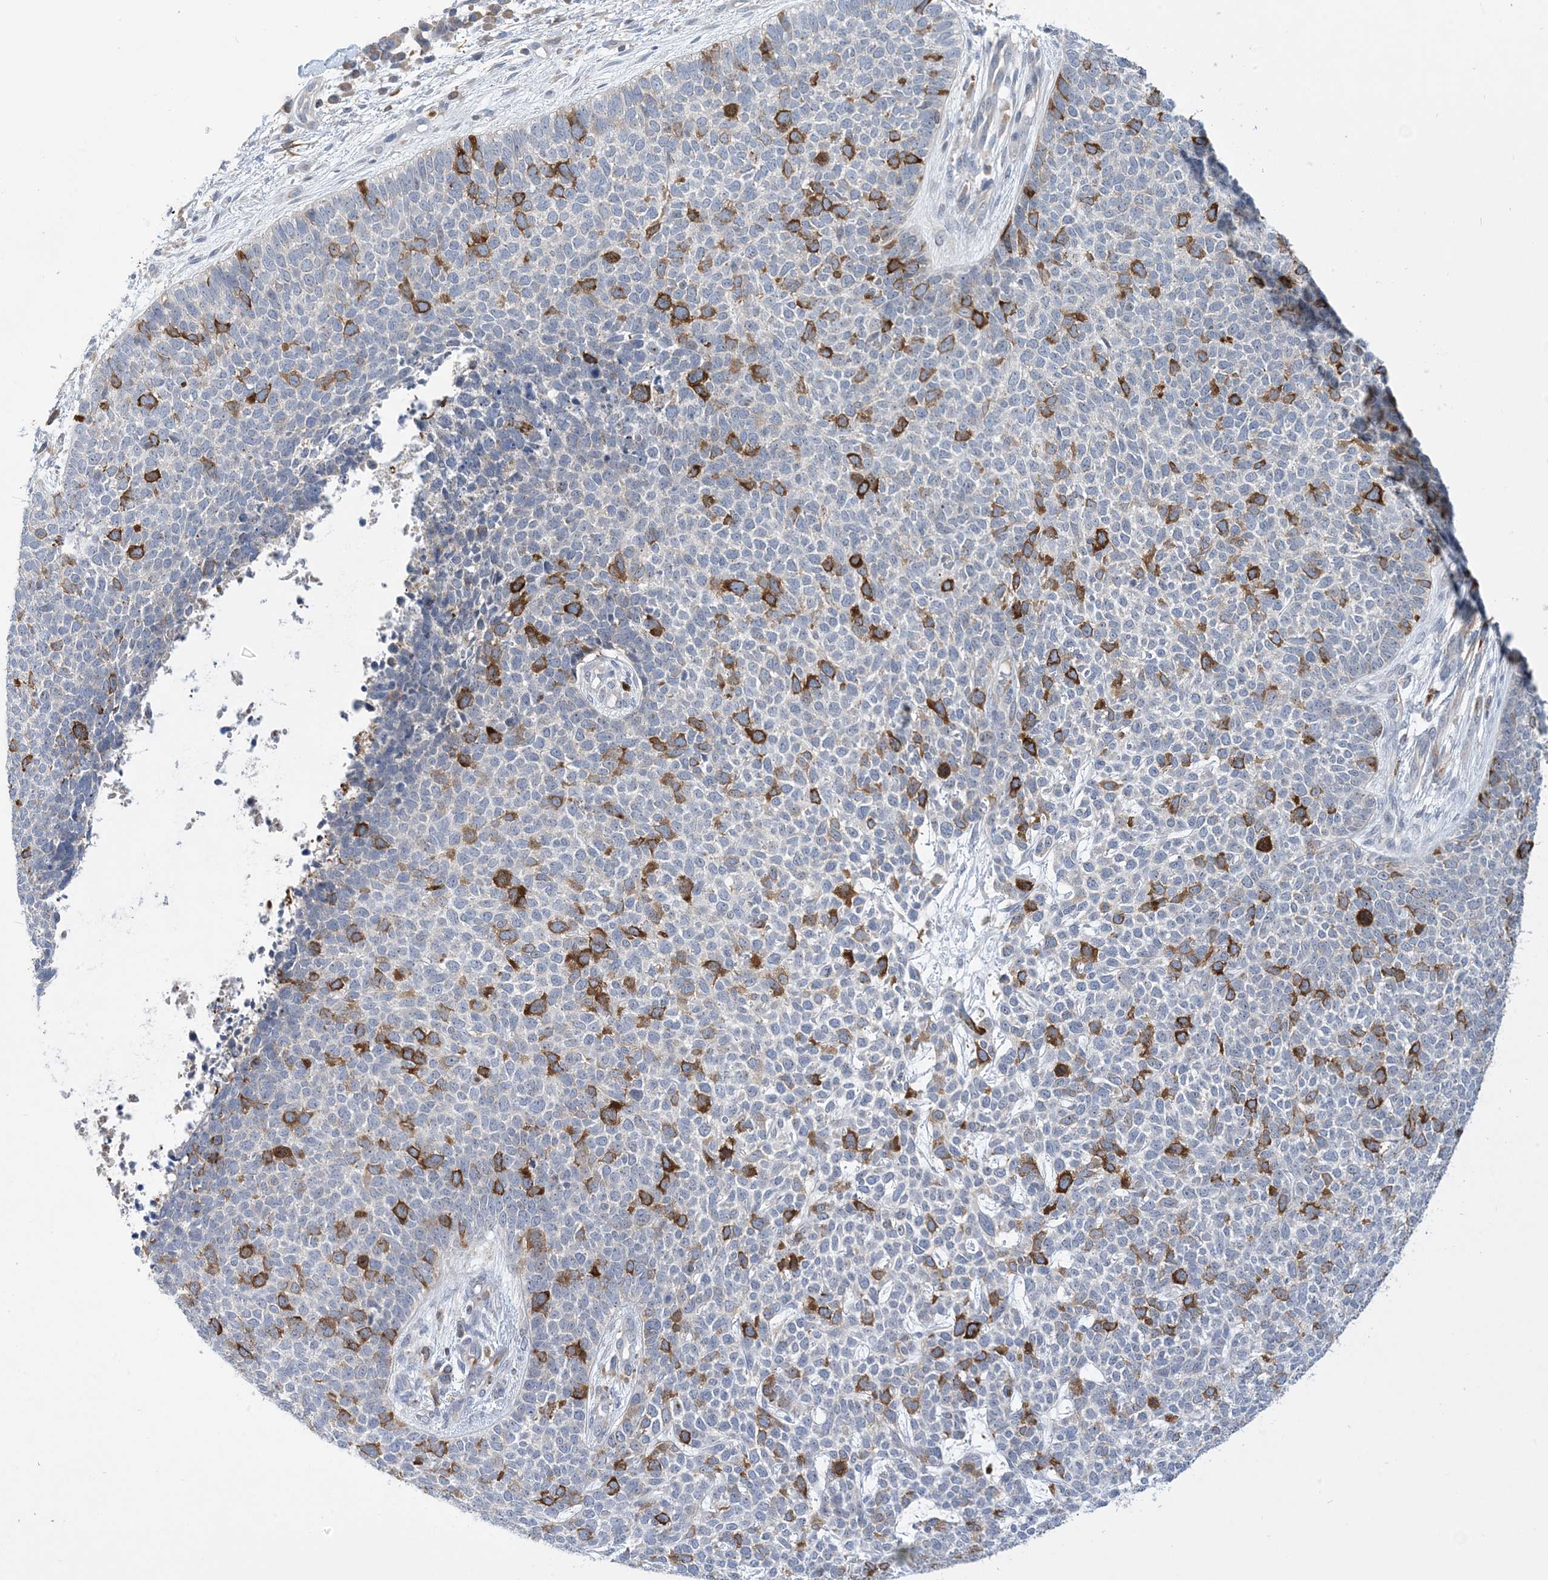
{"staining": {"intensity": "strong", "quantity": "<25%", "location": "cytoplasmic/membranous"}, "tissue": "skin cancer", "cell_type": "Tumor cells", "image_type": "cancer", "snomed": [{"axis": "morphology", "description": "Basal cell carcinoma"}, {"axis": "topography", "description": "Skin"}], "caption": "High-magnification brightfield microscopy of skin cancer (basal cell carcinoma) stained with DAB (3,3'-diaminobenzidine) (brown) and counterstained with hematoxylin (blue). tumor cells exhibit strong cytoplasmic/membranous positivity is appreciated in about<25% of cells. (DAB IHC with brightfield microscopy, high magnification).", "gene": "AOC1", "patient": {"sex": "female", "age": 84}}